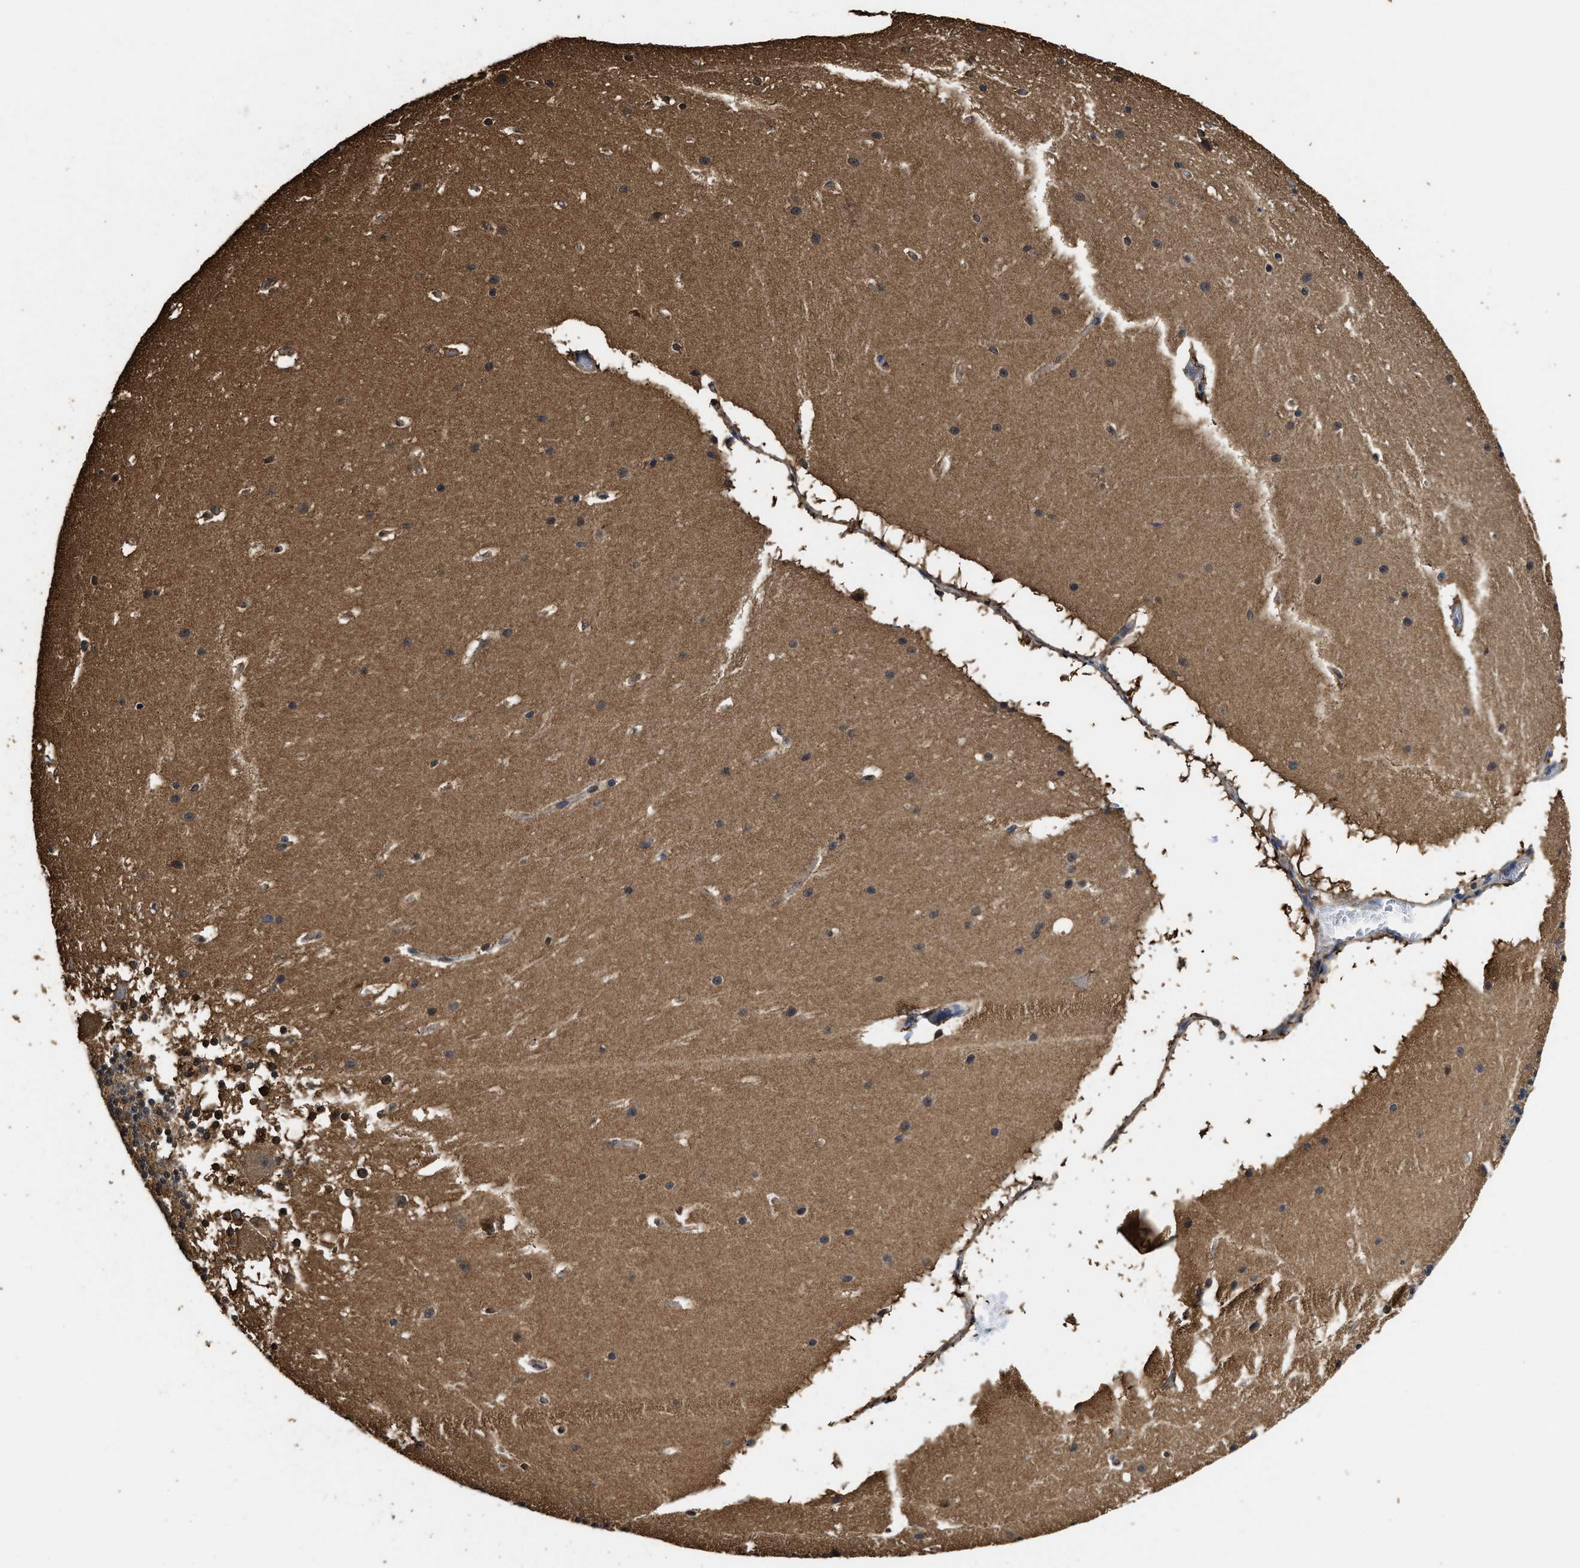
{"staining": {"intensity": "weak", "quantity": "<25%", "location": "nuclear"}, "tissue": "cerebellum", "cell_type": "Cells in granular layer", "image_type": "normal", "snomed": [{"axis": "morphology", "description": "Normal tissue, NOS"}, {"axis": "topography", "description": "Cerebellum"}], "caption": "There is no significant expression in cells in granular layer of cerebellum. Brightfield microscopy of immunohistochemistry (IHC) stained with DAB (3,3'-diaminobenzidine) (brown) and hematoxylin (blue), captured at high magnification.", "gene": "YWHAE", "patient": {"sex": "female", "age": 19}}